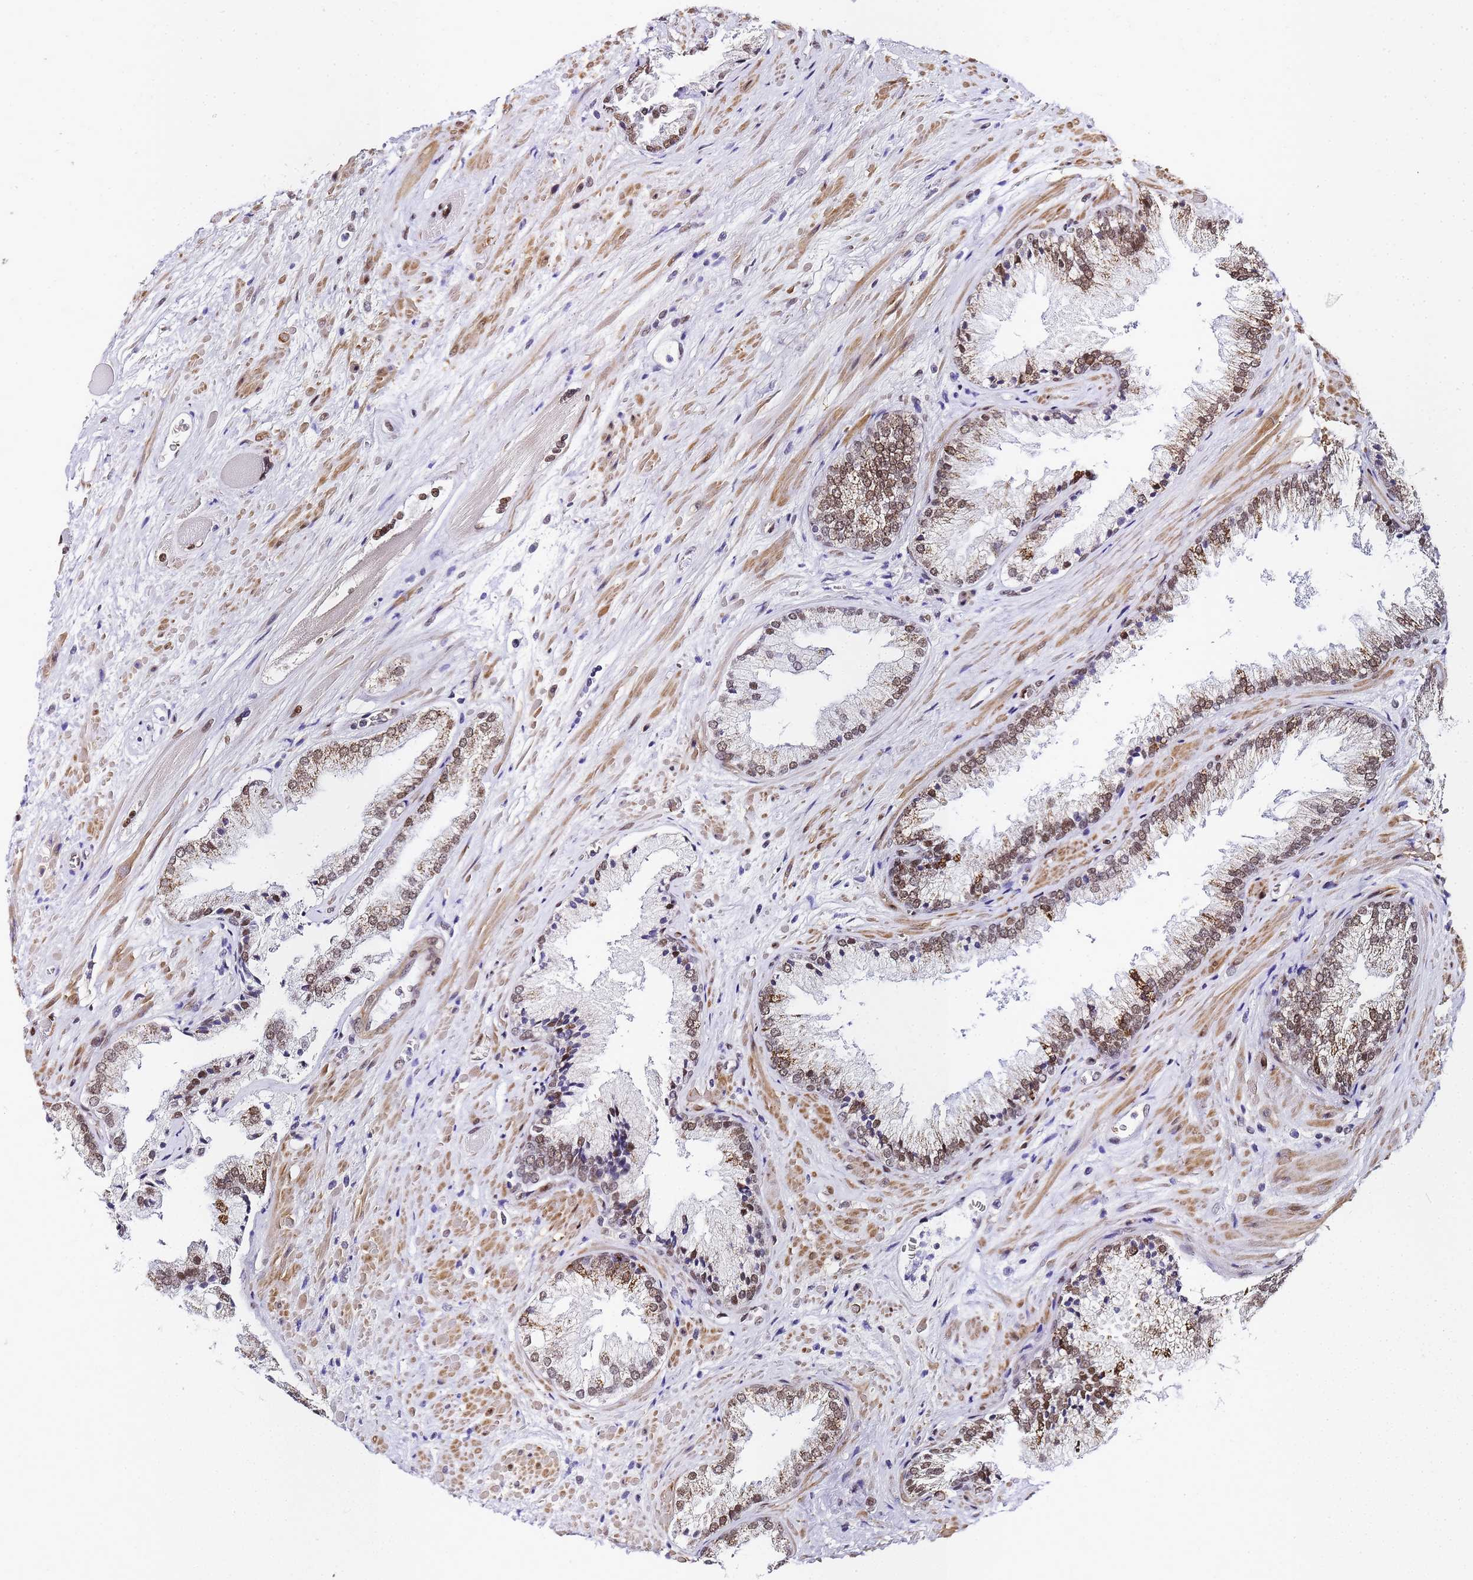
{"staining": {"intensity": "moderate", "quantity": "25%-75%", "location": "cytoplasmic/membranous,nuclear"}, "tissue": "prostate cancer", "cell_type": "Tumor cells", "image_type": "cancer", "snomed": [{"axis": "morphology", "description": "Adenocarcinoma, High grade"}, {"axis": "topography", "description": "Prostate"}], "caption": "DAB immunohistochemical staining of human prostate cancer (high-grade adenocarcinoma) displays moderate cytoplasmic/membranous and nuclear protein staining in approximately 25%-75% of tumor cells.", "gene": "POLR1A", "patient": {"sex": "male", "age": 71}}